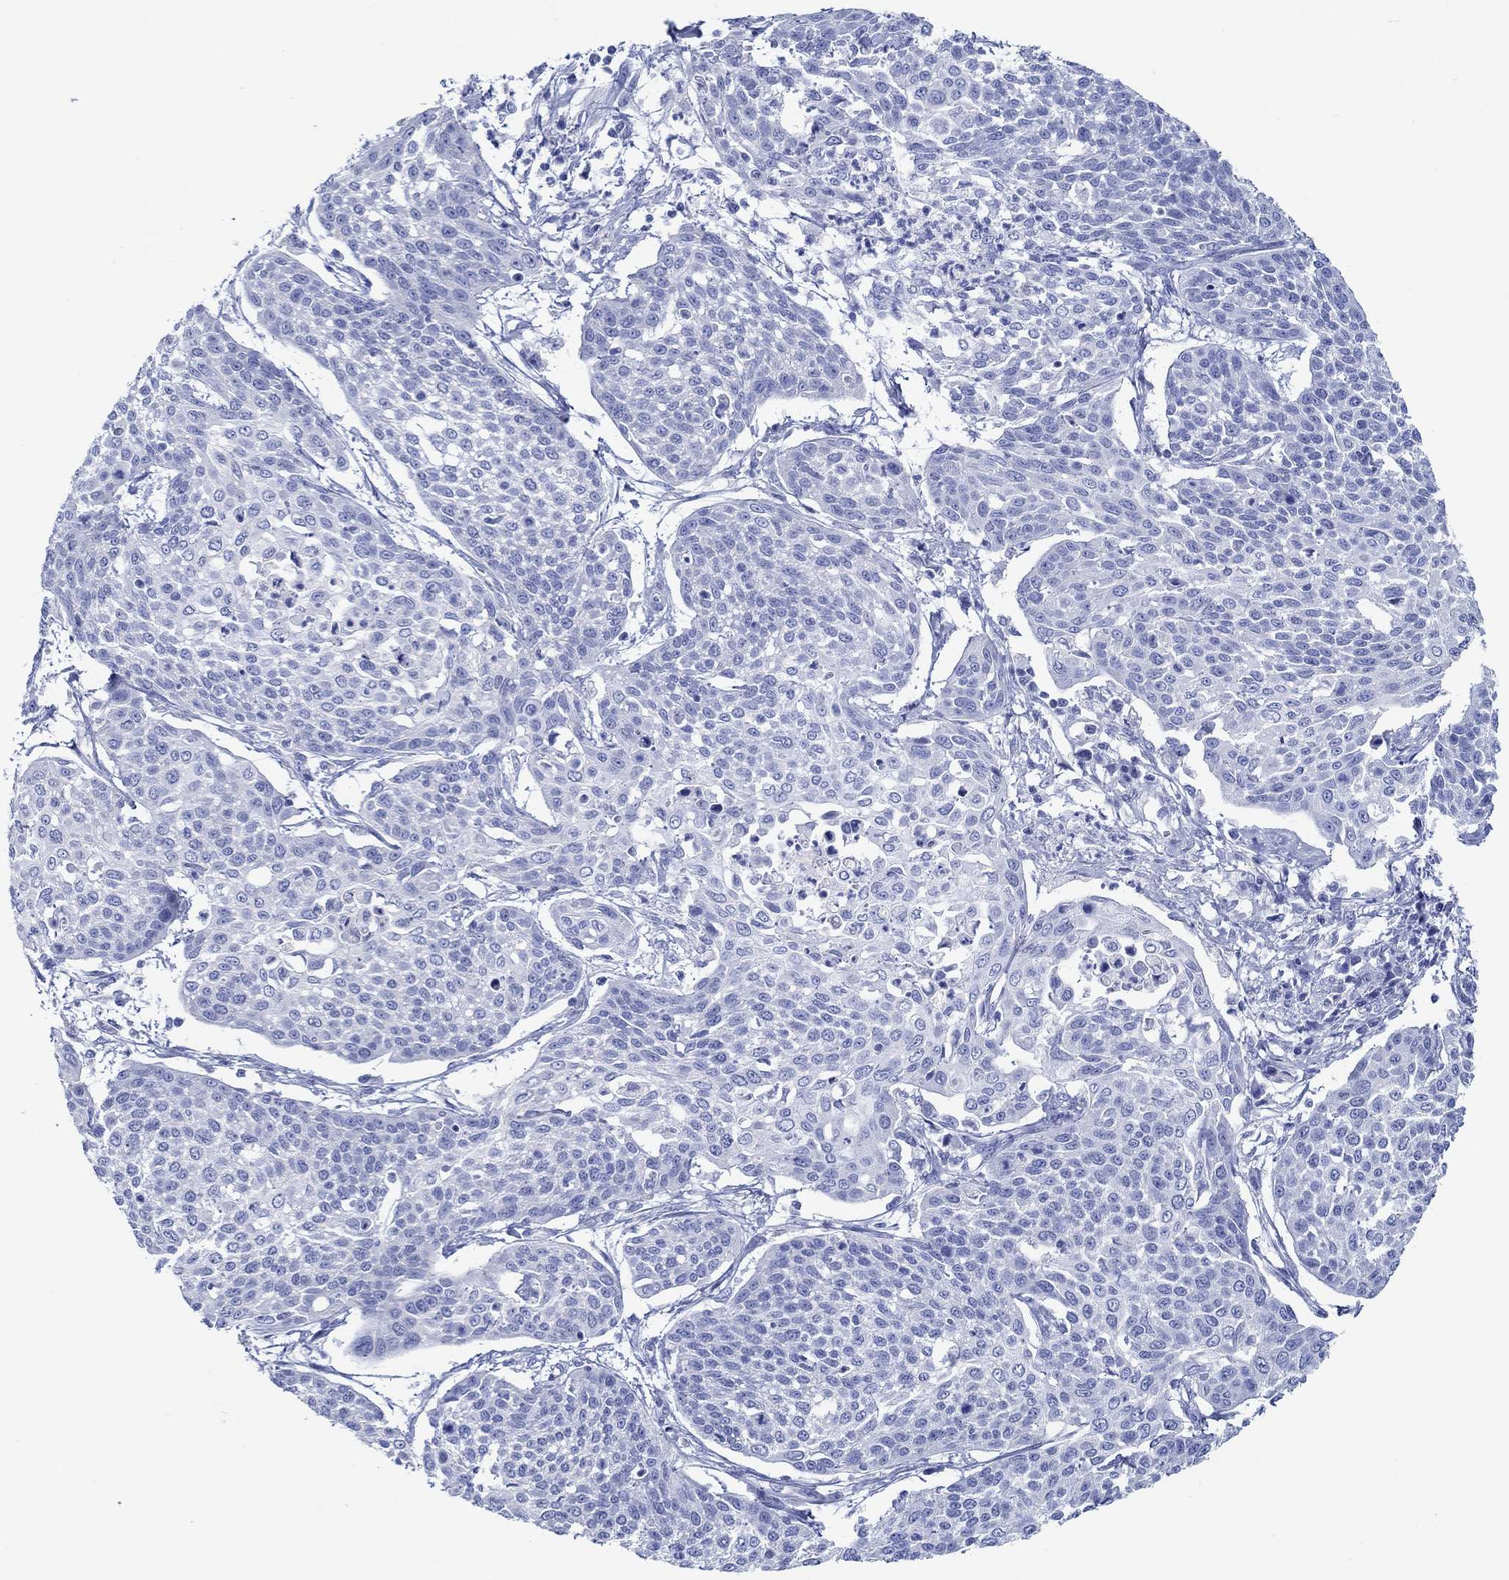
{"staining": {"intensity": "negative", "quantity": "none", "location": "none"}, "tissue": "cervical cancer", "cell_type": "Tumor cells", "image_type": "cancer", "snomed": [{"axis": "morphology", "description": "Squamous cell carcinoma, NOS"}, {"axis": "topography", "description": "Cervix"}], "caption": "IHC image of cervical squamous cell carcinoma stained for a protein (brown), which shows no positivity in tumor cells.", "gene": "IGFBP6", "patient": {"sex": "female", "age": 34}}